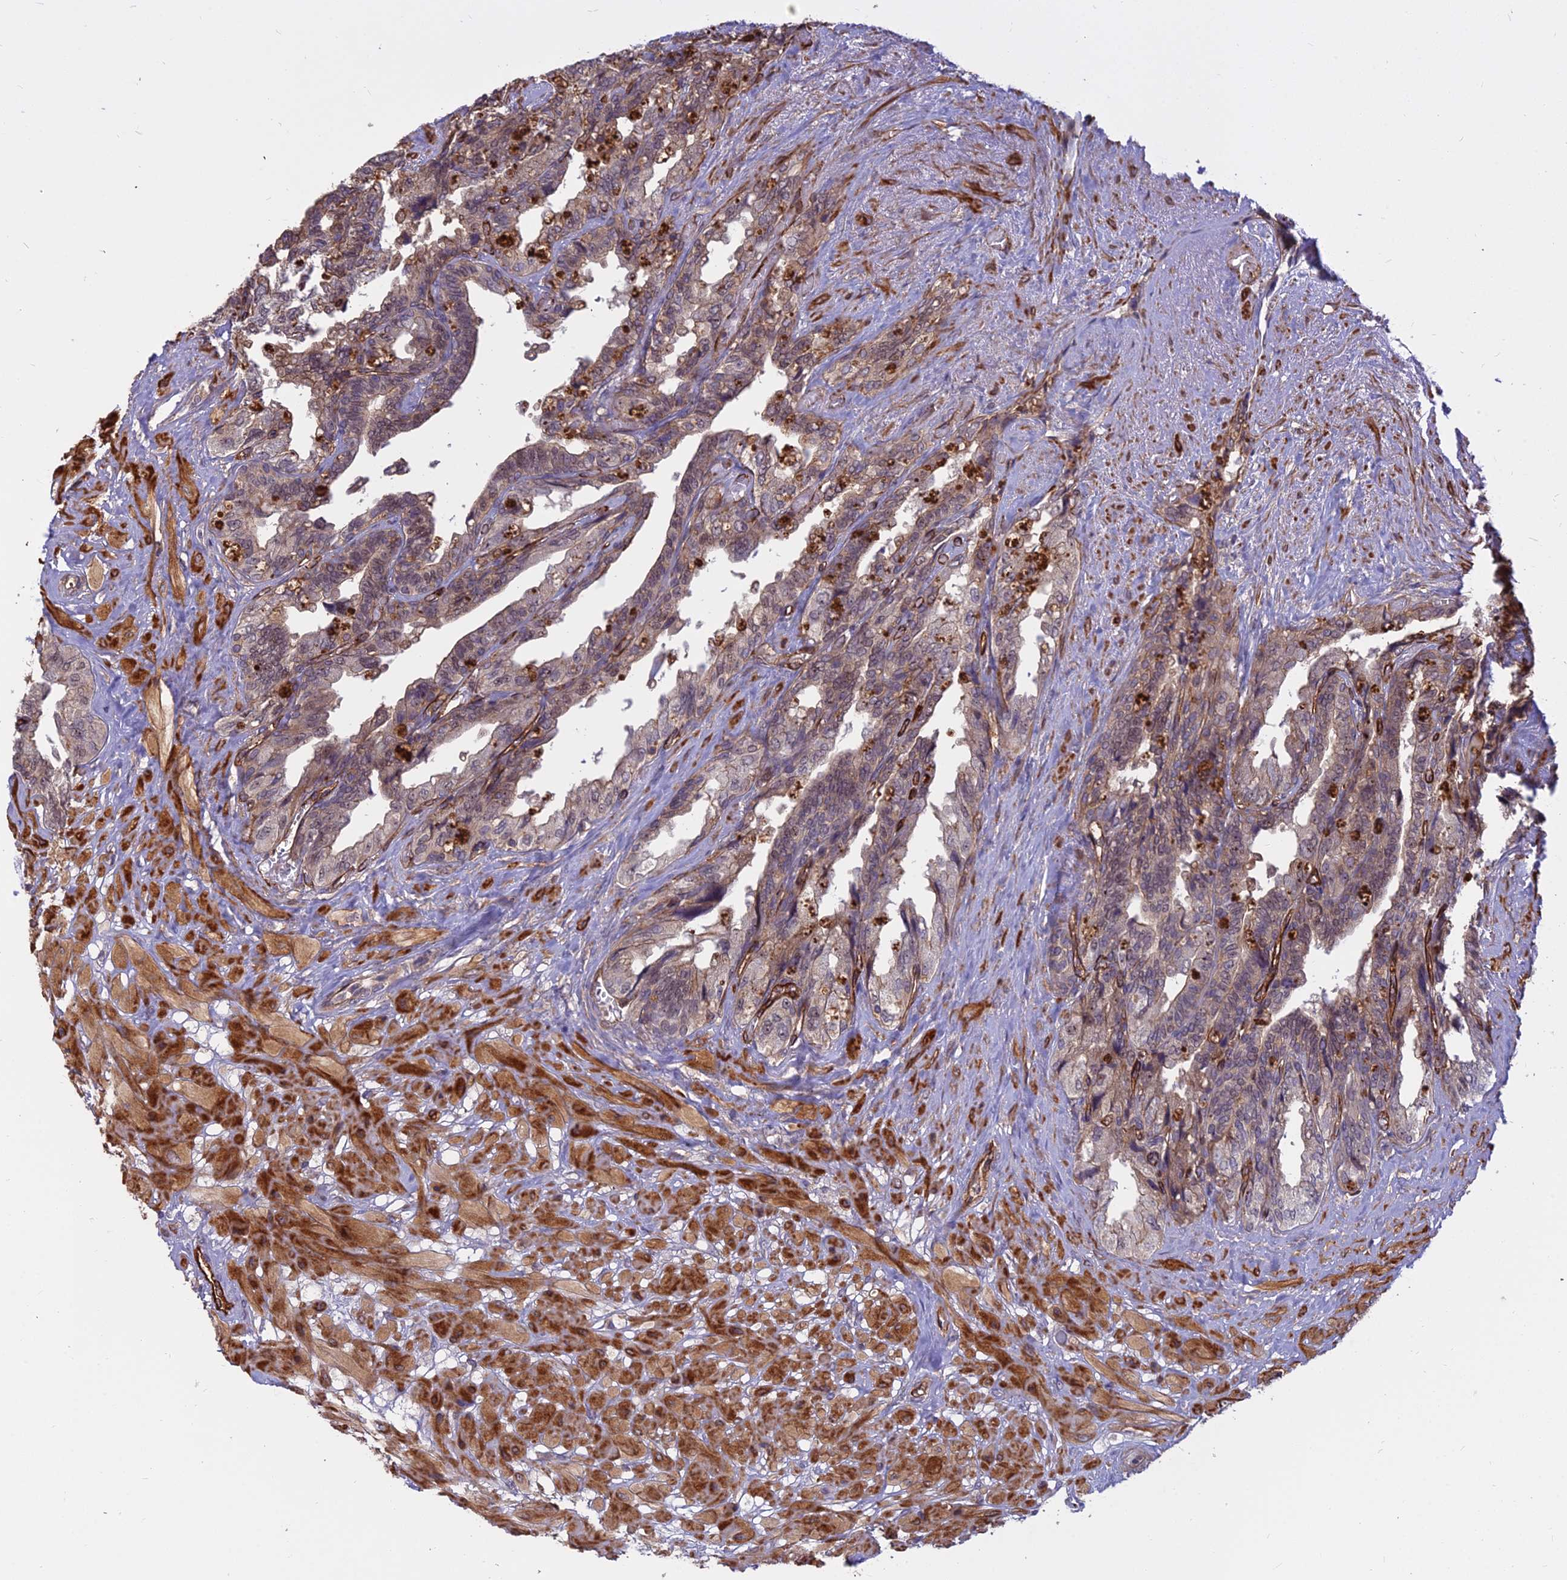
{"staining": {"intensity": "moderate", "quantity": "25%-75%", "location": "cytoplasmic/membranous,nuclear"}, "tissue": "seminal vesicle", "cell_type": "Glandular cells", "image_type": "normal", "snomed": [{"axis": "morphology", "description": "Normal tissue, NOS"}, {"axis": "topography", "description": "Seminal veicle"}, {"axis": "topography", "description": "Peripheral nerve tissue"}], "caption": "A histopathology image of seminal vesicle stained for a protein demonstrates moderate cytoplasmic/membranous,nuclear brown staining in glandular cells.", "gene": "TCEA3", "patient": {"sex": "male", "age": 60}}